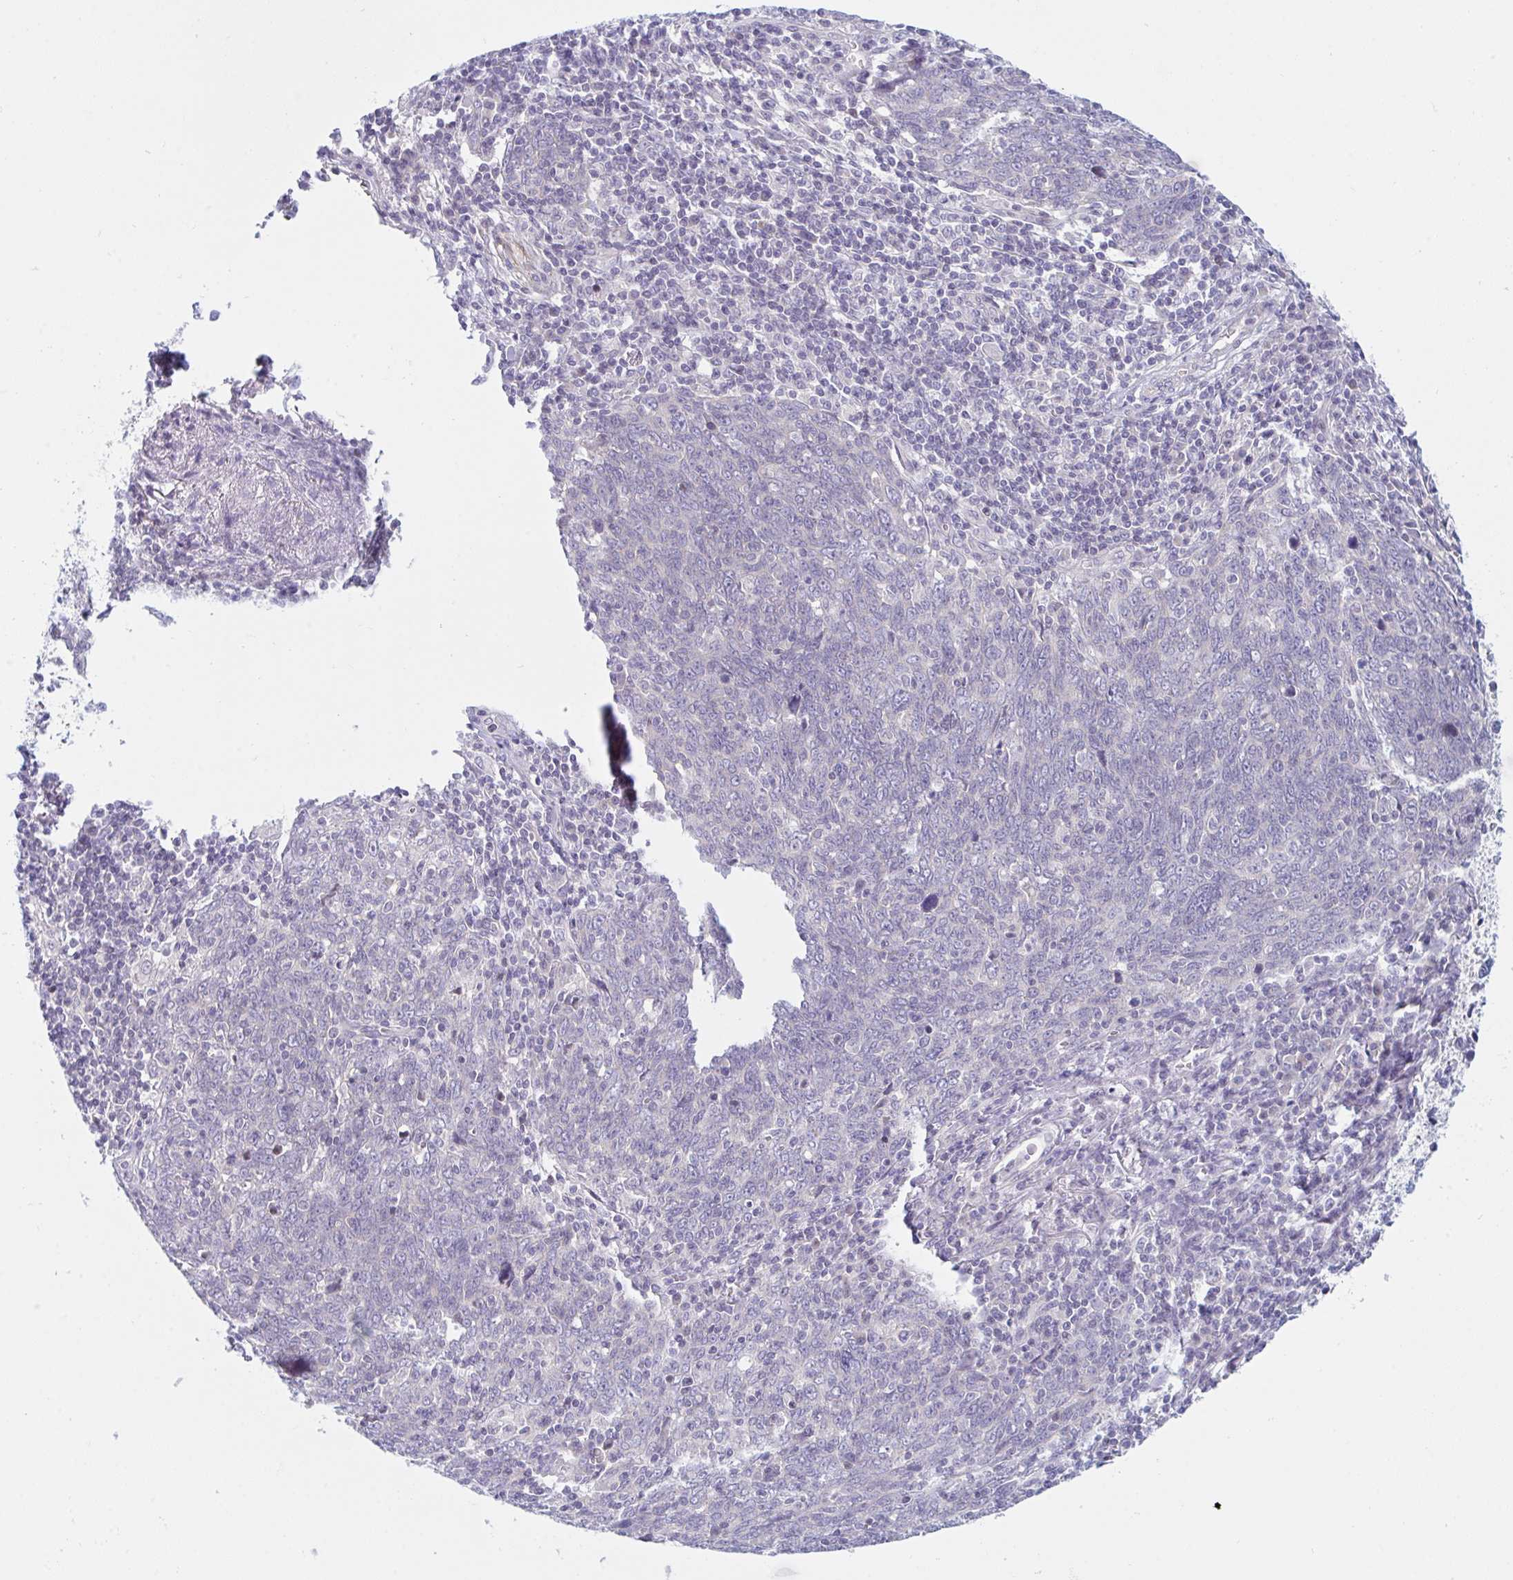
{"staining": {"intensity": "negative", "quantity": "none", "location": "none"}, "tissue": "lung cancer", "cell_type": "Tumor cells", "image_type": "cancer", "snomed": [{"axis": "morphology", "description": "Squamous cell carcinoma, NOS"}, {"axis": "topography", "description": "Lung"}], "caption": "High magnification brightfield microscopy of lung squamous cell carcinoma stained with DAB (3,3'-diaminobenzidine) (brown) and counterstained with hematoxylin (blue): tumor cells show no significant expression.", "gene": "NAA30", "patient": {"sex": "female", "age": 72}}